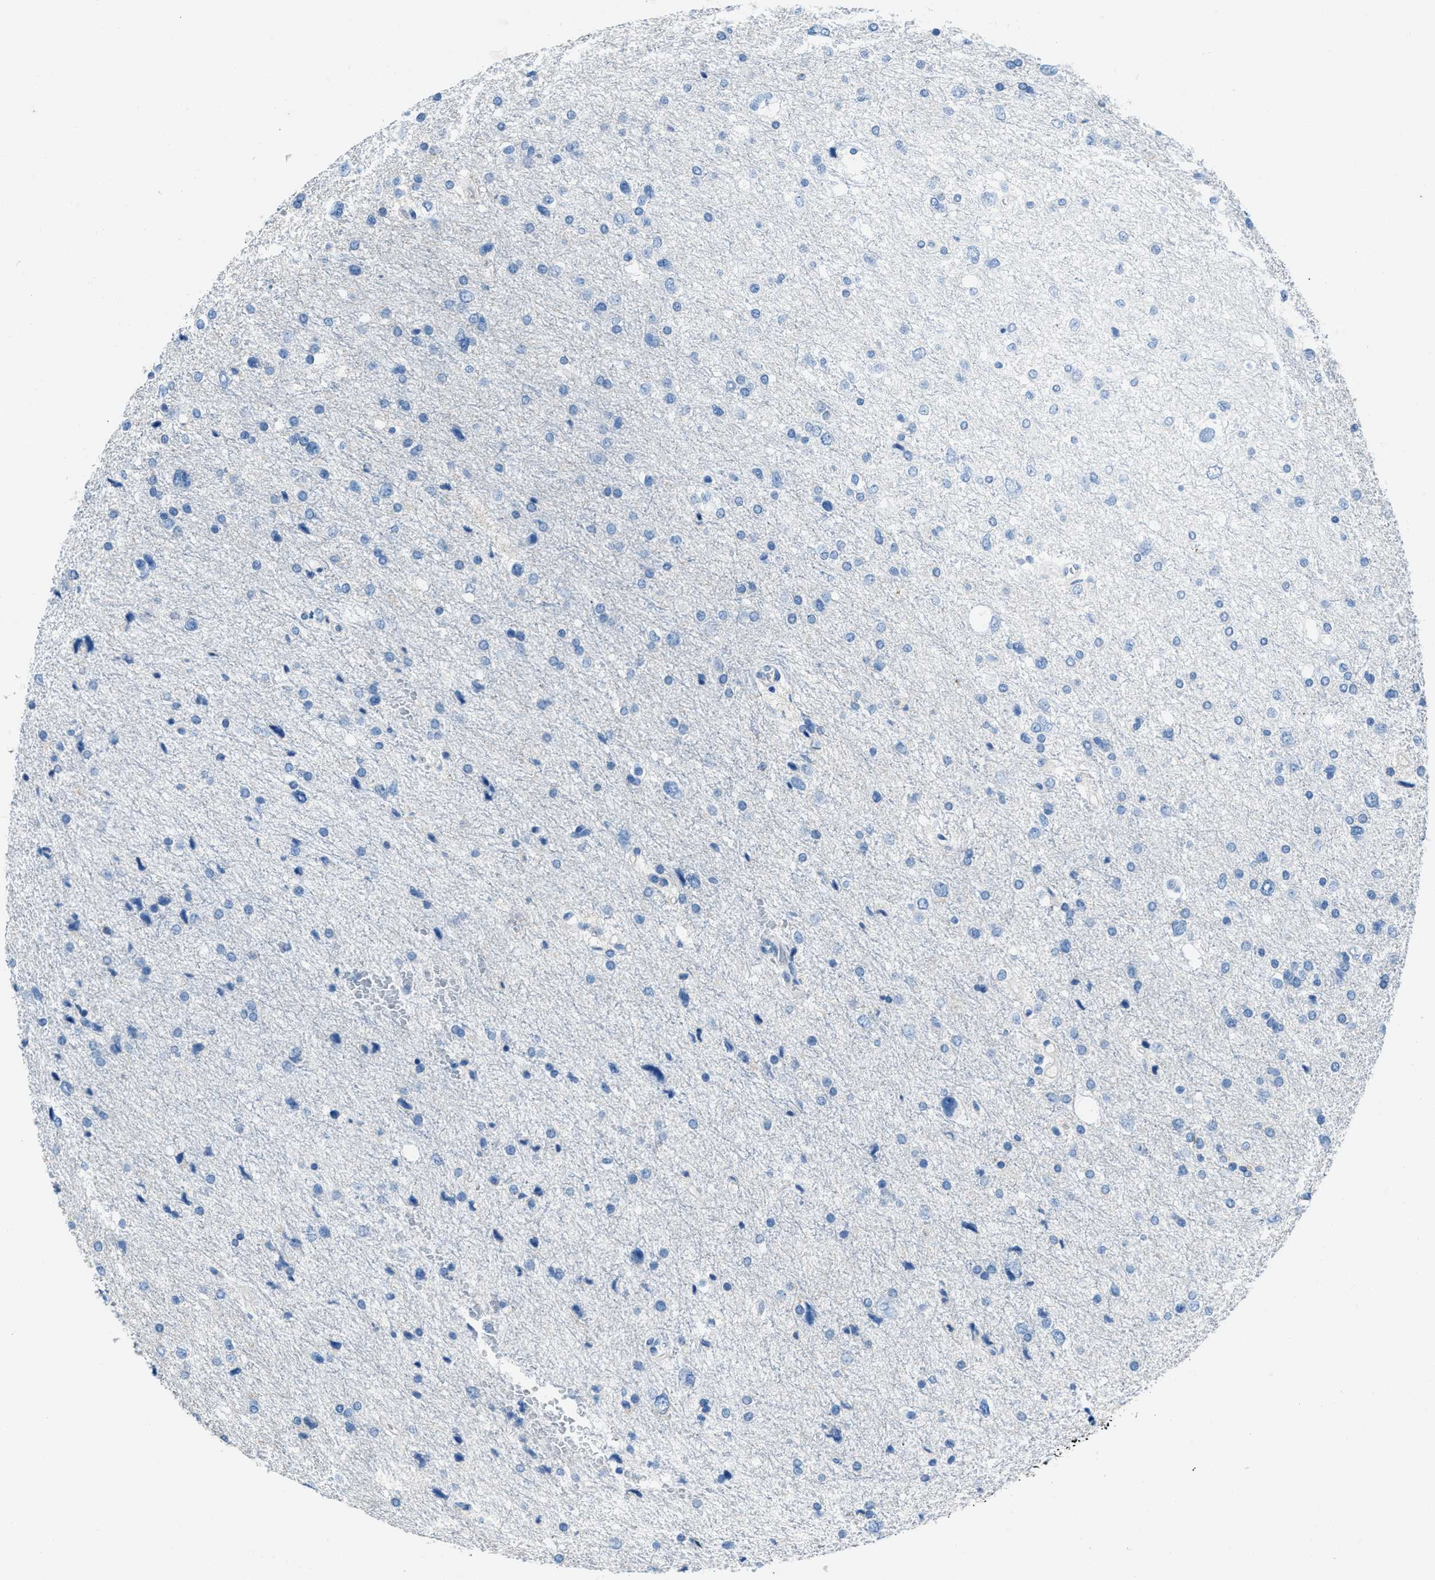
{"staining": {"intensity": "negative", "quantity": "none", "location": "none"}, "tissue": "glioma", "cell_type": "Tumor cells", "image_type": "cancer", "snomed": [{"axis": "morphology", "description": "Glioma, malignant, Low grade"}, {"axis": "topography", "description": "Brain"}], "caption": "Tumor cells show no significant expression in malignant glioma (low-grade). The staining is performed using DAB brown chromogen with nuclei counter-stained in using hematoxylin.", "gene": "AMACR", "patient": {"sex": "female", "age": 37}}